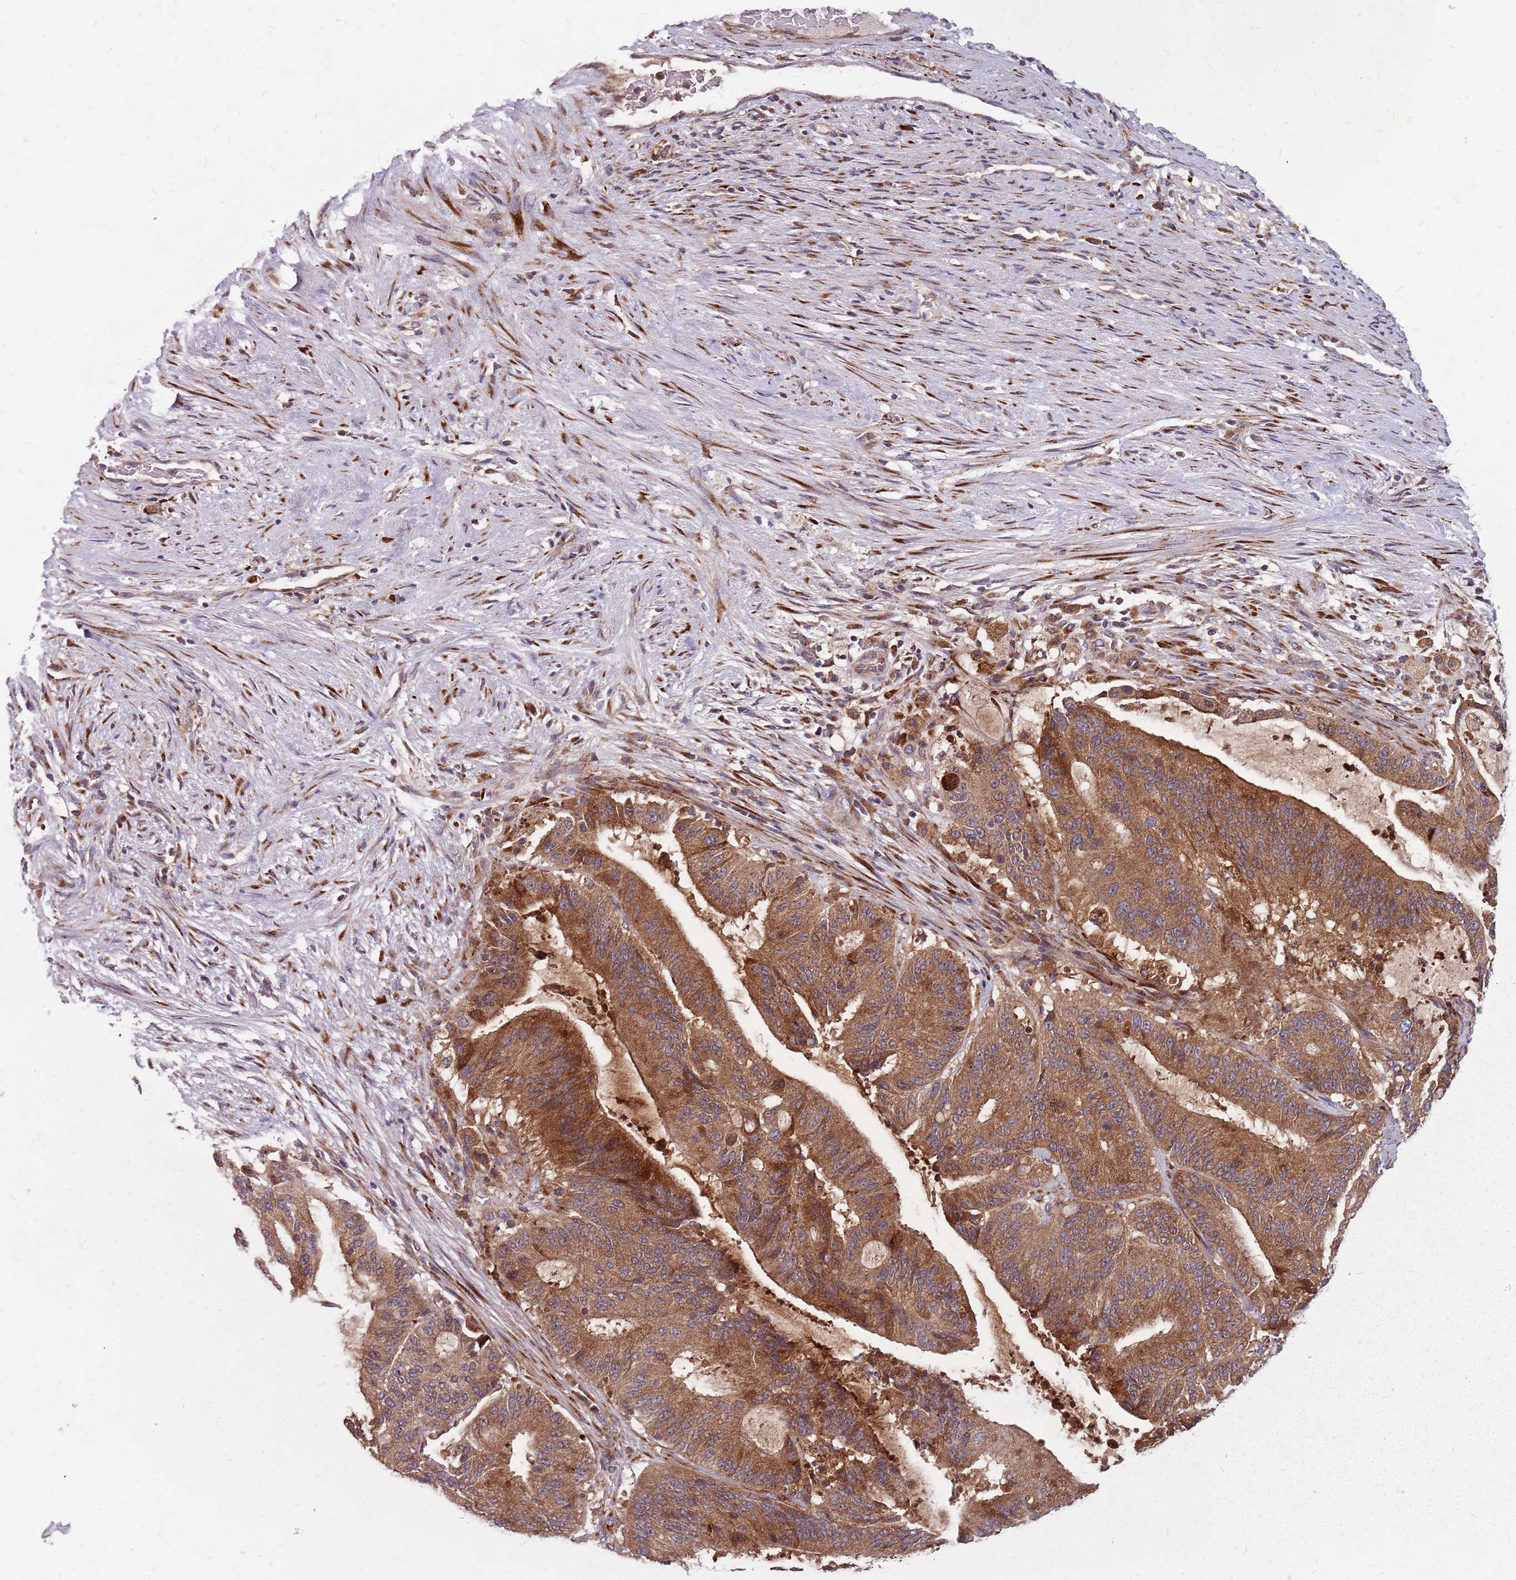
{"staining": {"intensity": "moderate", "quantity": ">75%", "location": "cytoplasmic/membranous"}, "tissue": "liver cancer", "cell_type": "Tumor cells", "image_type": "cancer", "snomed": [{"axis": "morphology", "description": "Normal tissue, NOS"}, {"axis": "morphology", "description": "Cholangiocarcinoma"}, {"axis": "topography", "description": "Liver"}, {"axis": "topography", "description": "Peripheral nerve tissue"}], "caption": "This is an image of IHC staining of liver cholangiocarcinoma, which shows moderate positivity in the cytoplasmic/membranous of tumor cells.", "gene": "NME4", "patient": {"sex": "female", "age": 73}}